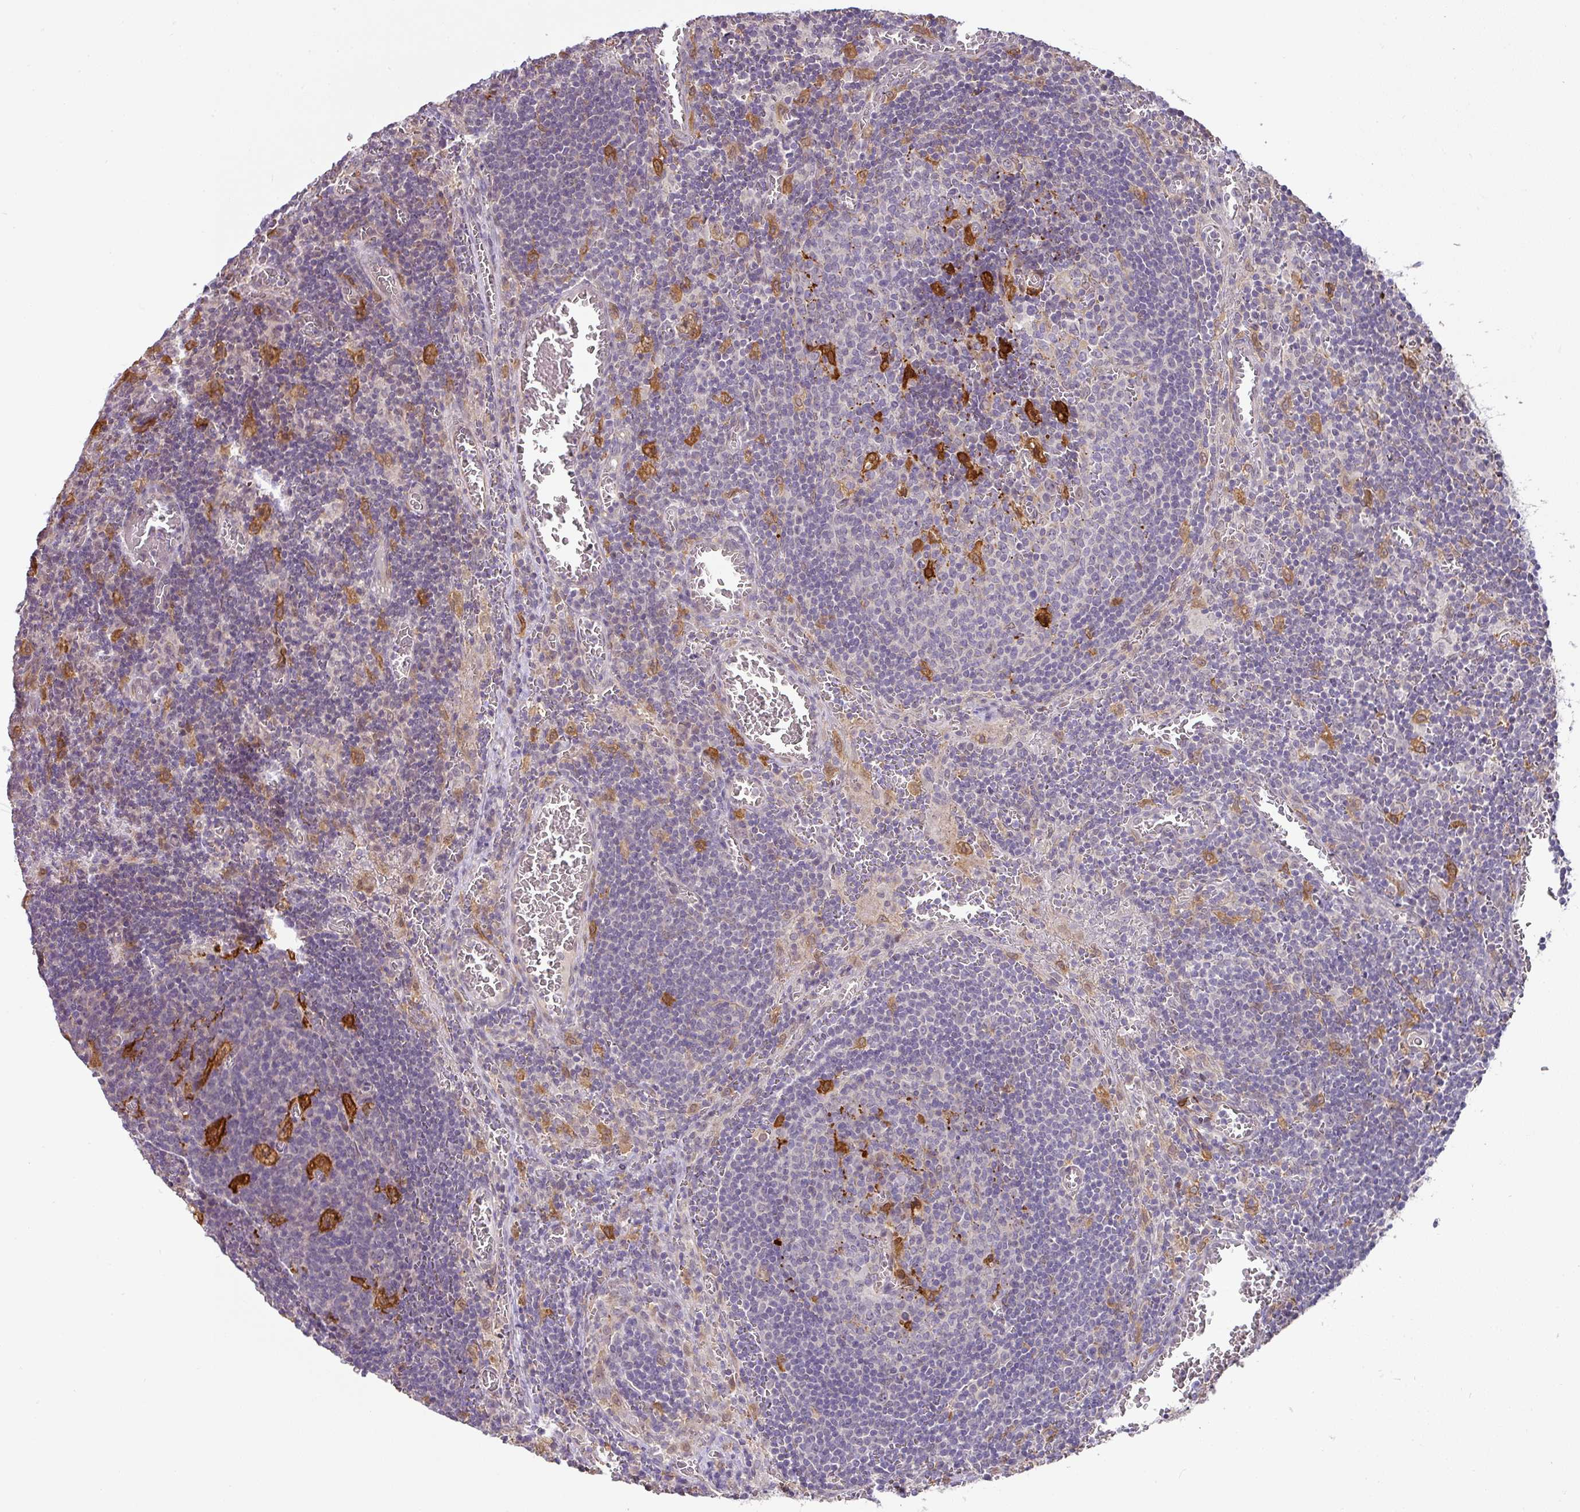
{"staining": {"intensity": "negative", "quantity": "none", "location": "none"}, "tissue": "lymph node", "cell_type": "Germinal center cells", "image_type": "normal", "snomed": [{"axis": "morphology", "description": "Normal tissue, NOS"}, {"axis": "topography", "description": "Lymph node"}], "caption": "IHC histopathology image of benign human lymph node stained for a protein (brown), which displays no staining in germinal center cells. (DAB (3,3'-diaminobenzidine) immunohistochemistry (IHC), high magnification).", "gene": "GCNT7", "patient": {"sex": "male", "age": 50}}